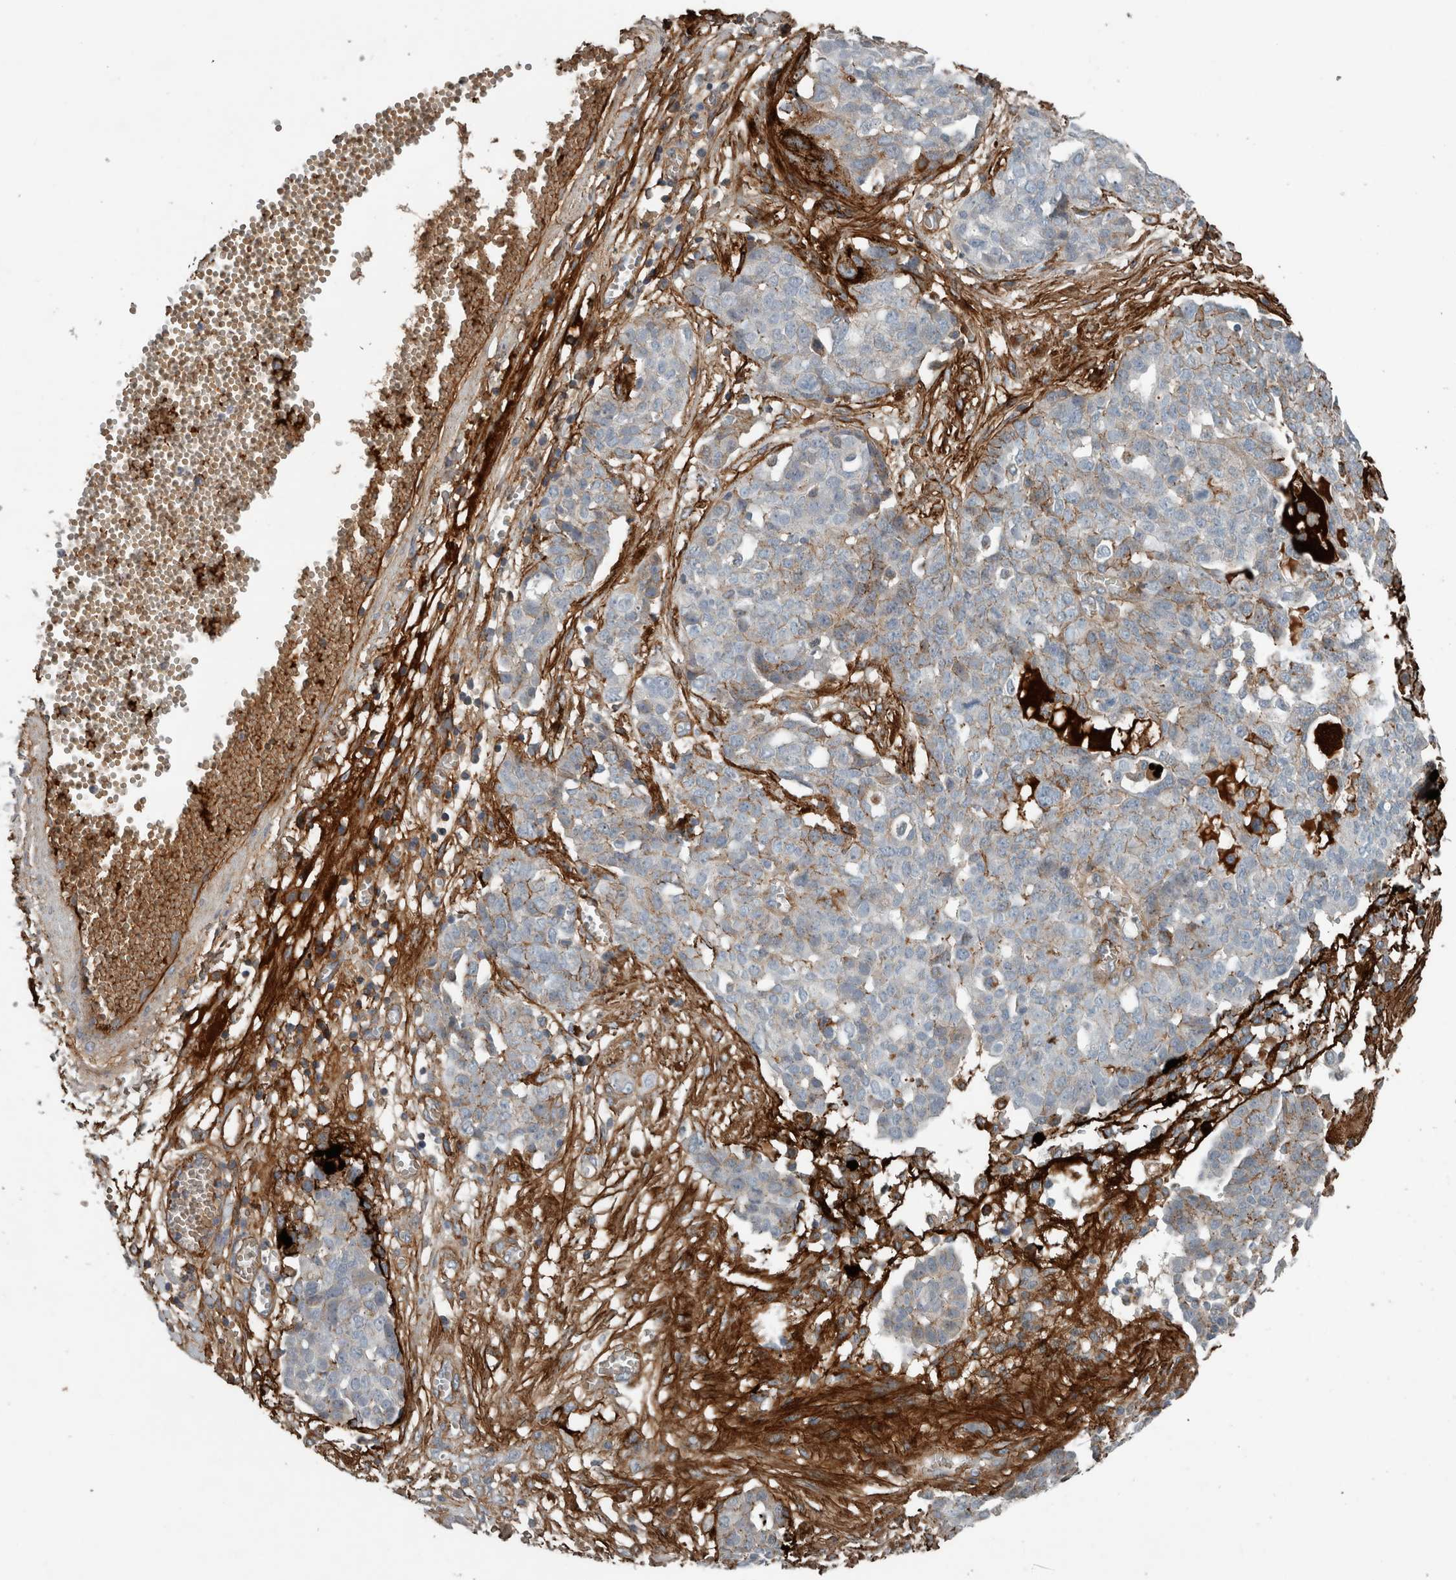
{"staining": {"intensity": "moderate", "quantity": "<25%", "location": "cytoplasmic/membranous"}, "tissue": "ovarian cancer", "cell_type": "Tumor cells", "image_type": "cancer", "snomed": [{"axis": "morphology", "description": "Cystadenocarcinoma, serous, NOS"}, {"axis": "topography", "description": "Soft tissue"}, {"axis": "topography", "description": "Ovary"}], "caption": "About <25% of tumor cells in human serous cystadenocarcinoma (ovarian) demonstrate moderate cytoplasmic/membranous protein positivity as visualized by brown immunohistochemical staining.", "gene": "FN1", "patient": {"sex": "female", "age": 57}}